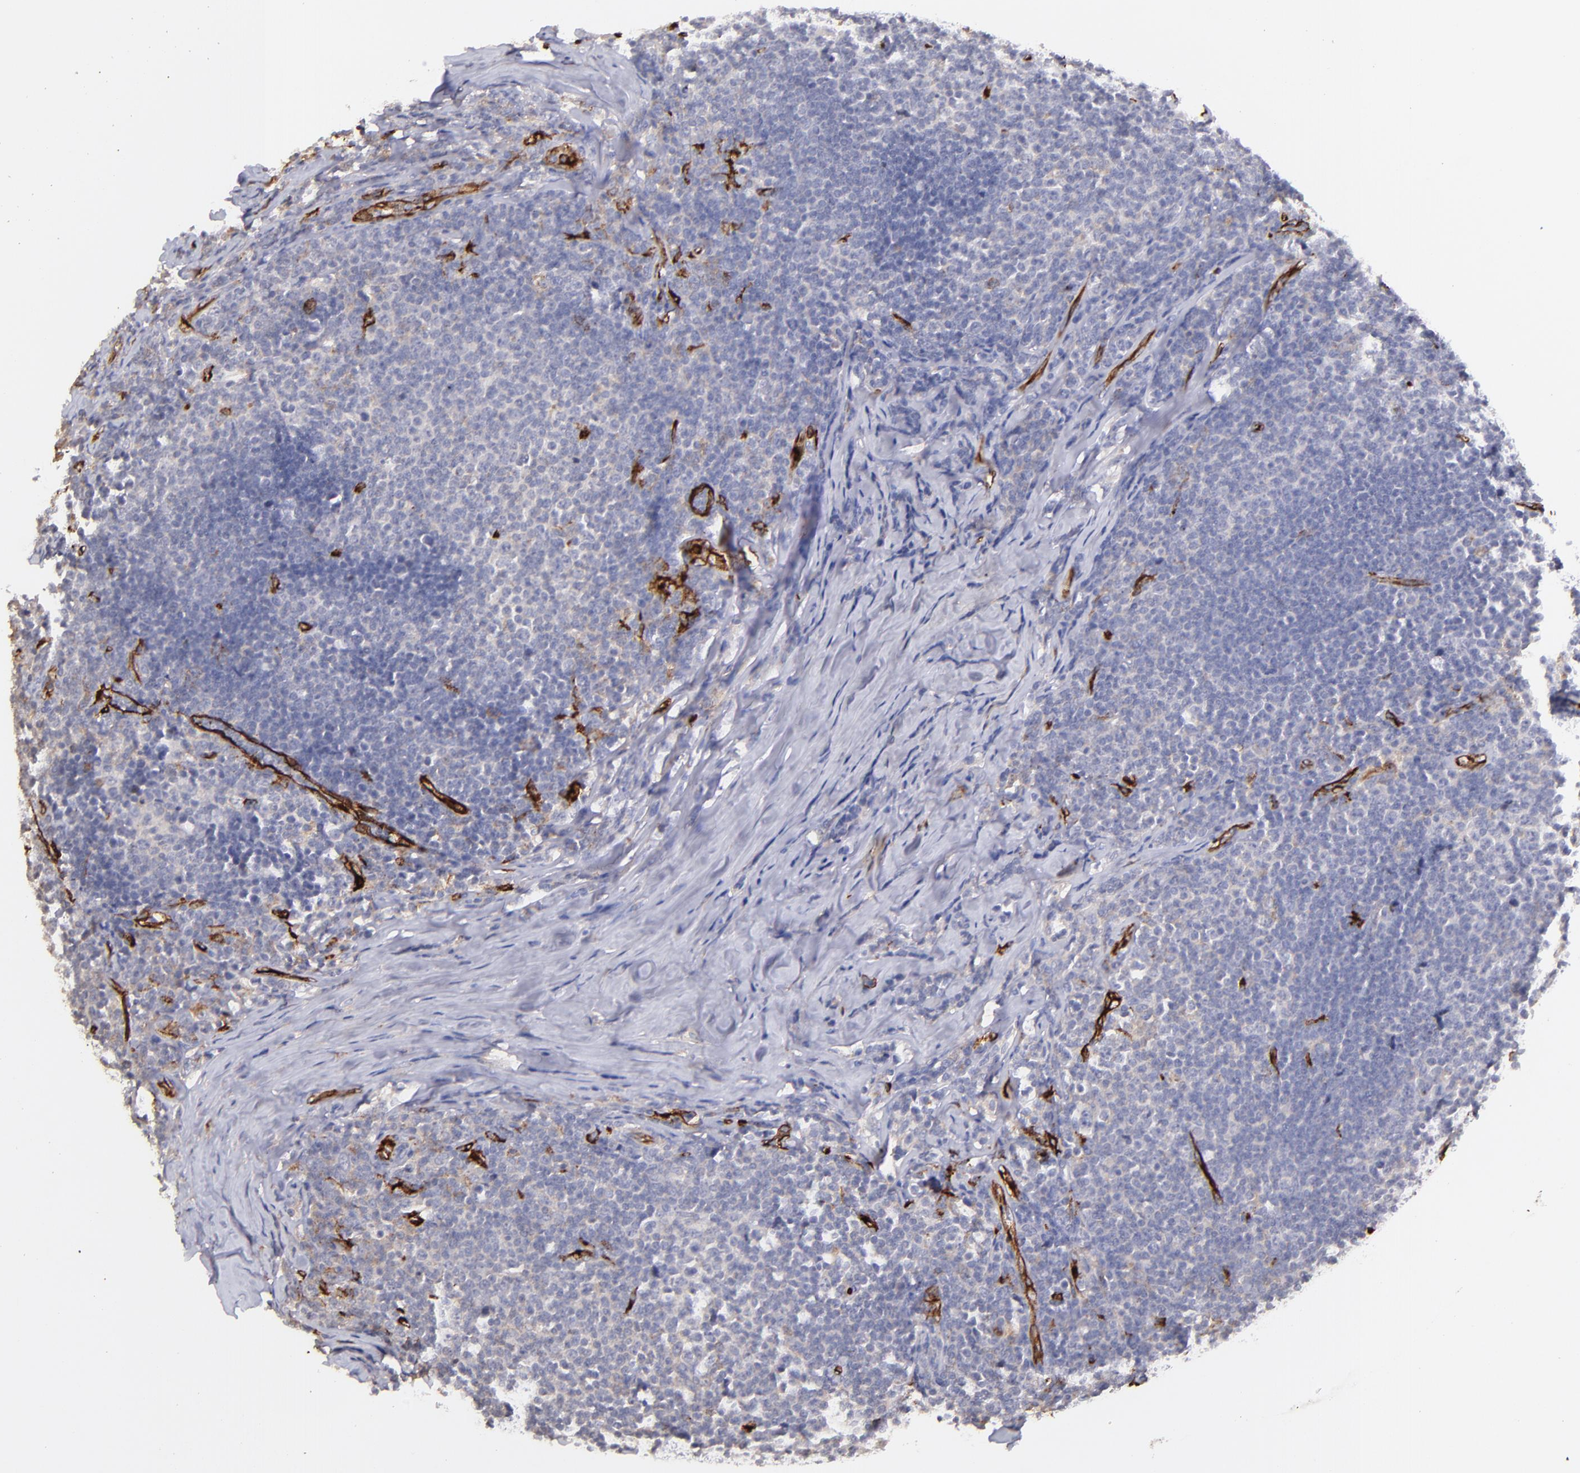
{"staining": {"intensity": "negative", "quantity": "none", "location": "none"}, "tissue": "lymphoma", "cell_type": "Tumor cells", "image_type": "cancer", "snomed": [{"axis": "morphology", "description": "Malignant lymphoma, non-Hodgkin's type, Low grade"}, {"axis": "topography", "description": "Lymph node"}], "caption": "Tumor cells show no significant positivity in lymphoma. (DAB (3,3'-diaminobenzidine) immunohistochemistry with hematoxylin counter stain).", "gene": "DYSF", "patient": {"sex": "male", "age": 74}}